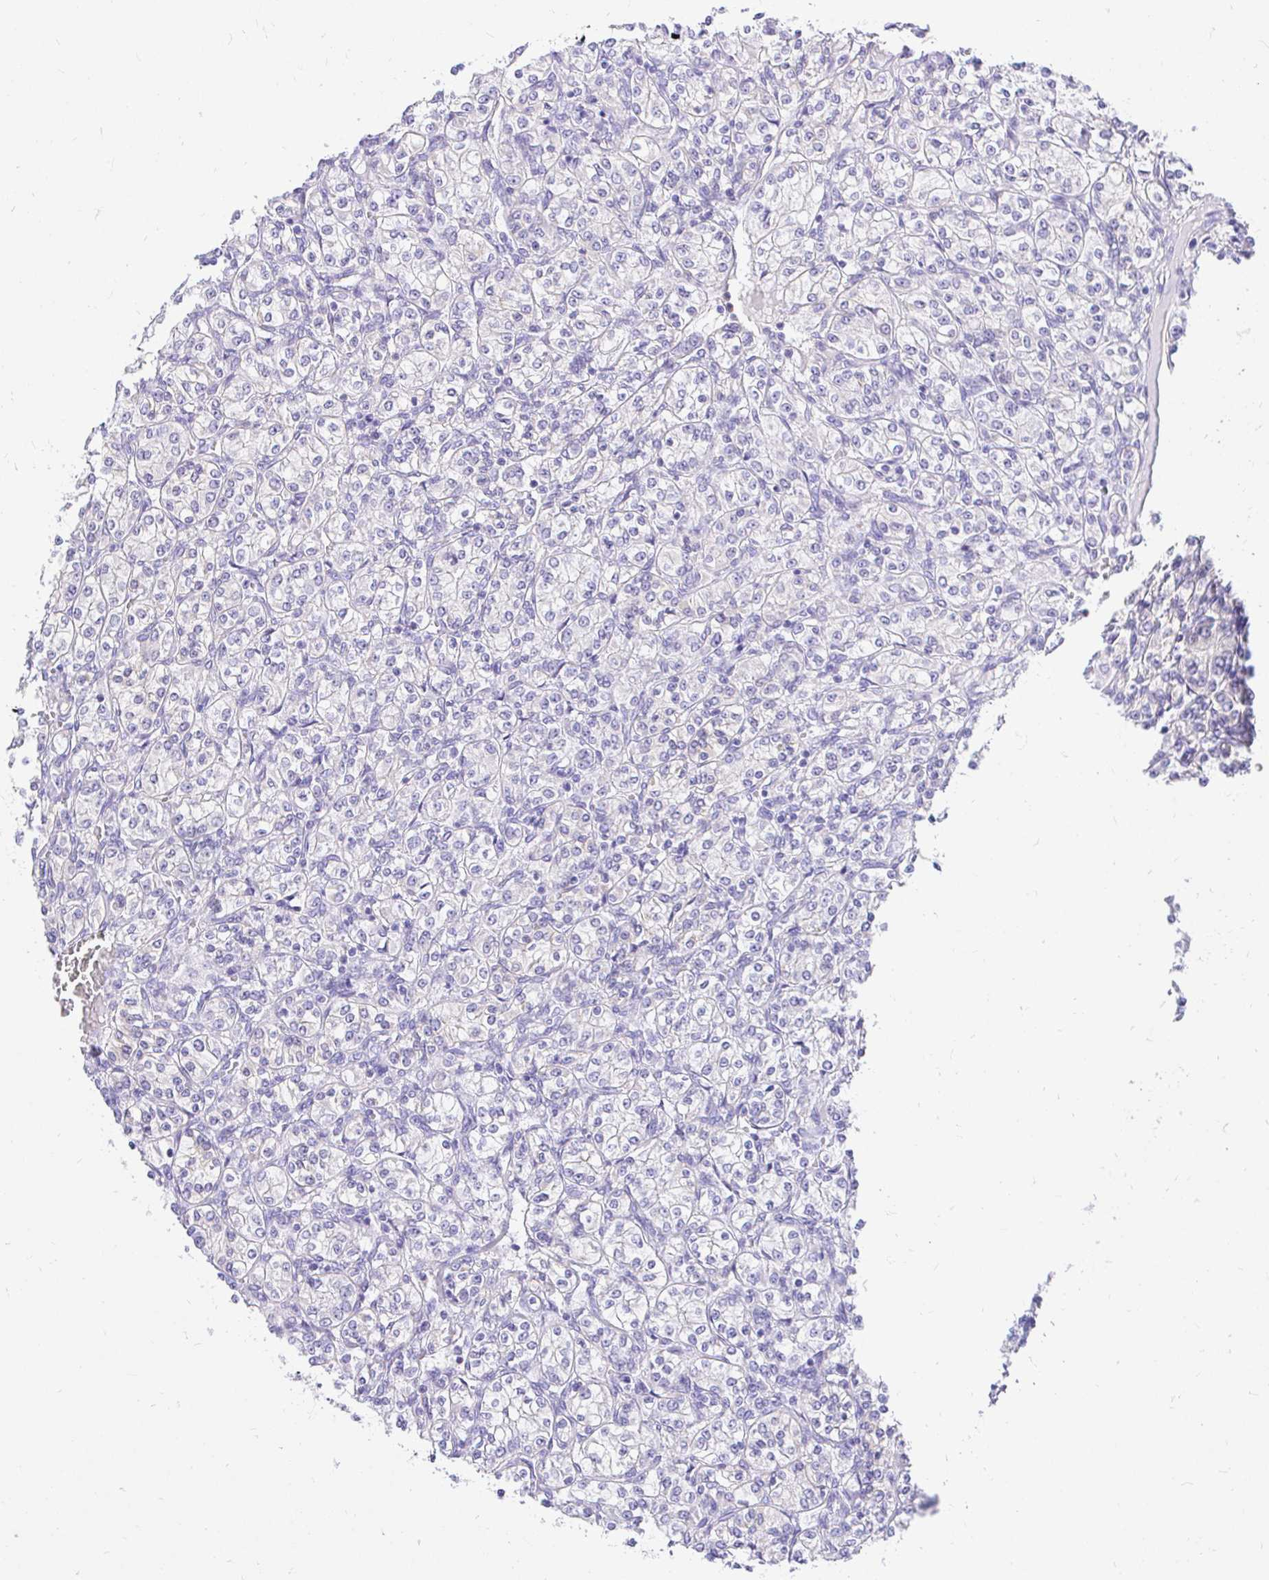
{"staining": {"intensity": "negative", "quantity": "none", "location": "none"}, "tissue": "renal cancer", "cell_type": "Tumor cells", "image_type": "cancer", "snomed": [{"axis": "morphology", "description": "Adenocarcinoma, NOS"}, {"axis": "topography", "description": "Kidney"}], "caption": "Immunohistochemical staining of renal cancer (adenocarcinoma) reveals no significant staining in tumor cells.", "gene": "FATE1", "patient": {"sex": "male", "age": 77}}